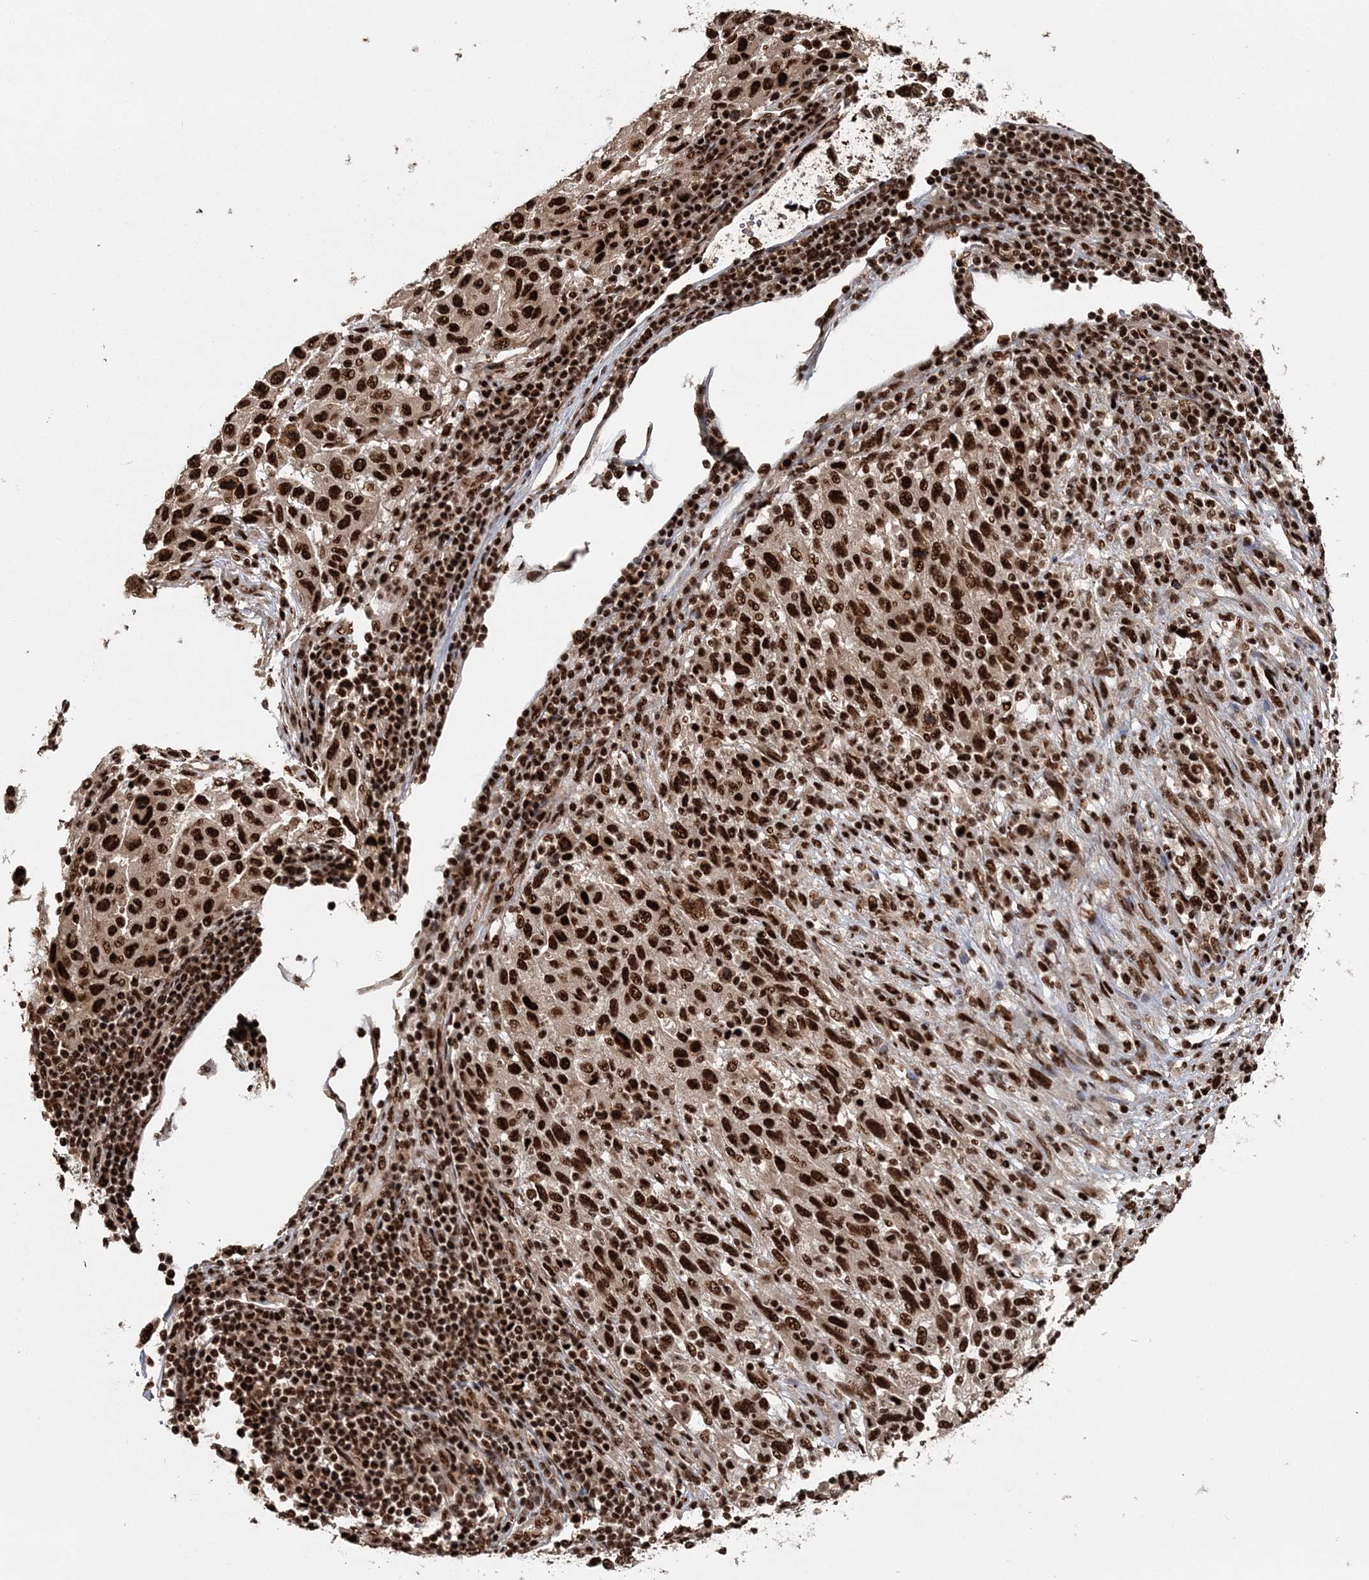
{"staining": {"intensity": "strong", "quantity": ">75%", "location": "nuclear"}, "tissue": "melanoma", "cell_type": "Tumor cells", "image_type": "cancer", "snomed": [{"axis": "morphology", "description": "Malignant melanoma, Metastatic site"}, {"axis": "topography", "description": "Lymph node"}], "caption": "Immunohistochemistry image of neoplastic tissue: malignant melanoma (metastatic site) stained using IHC exhibits high levels of strong protein expression localized specifically in the nuclear of tumor cells, appearing as a nuclear brown color.", "gene": "EXOSC8", "patient": {"sex": "male", "age": 61}}